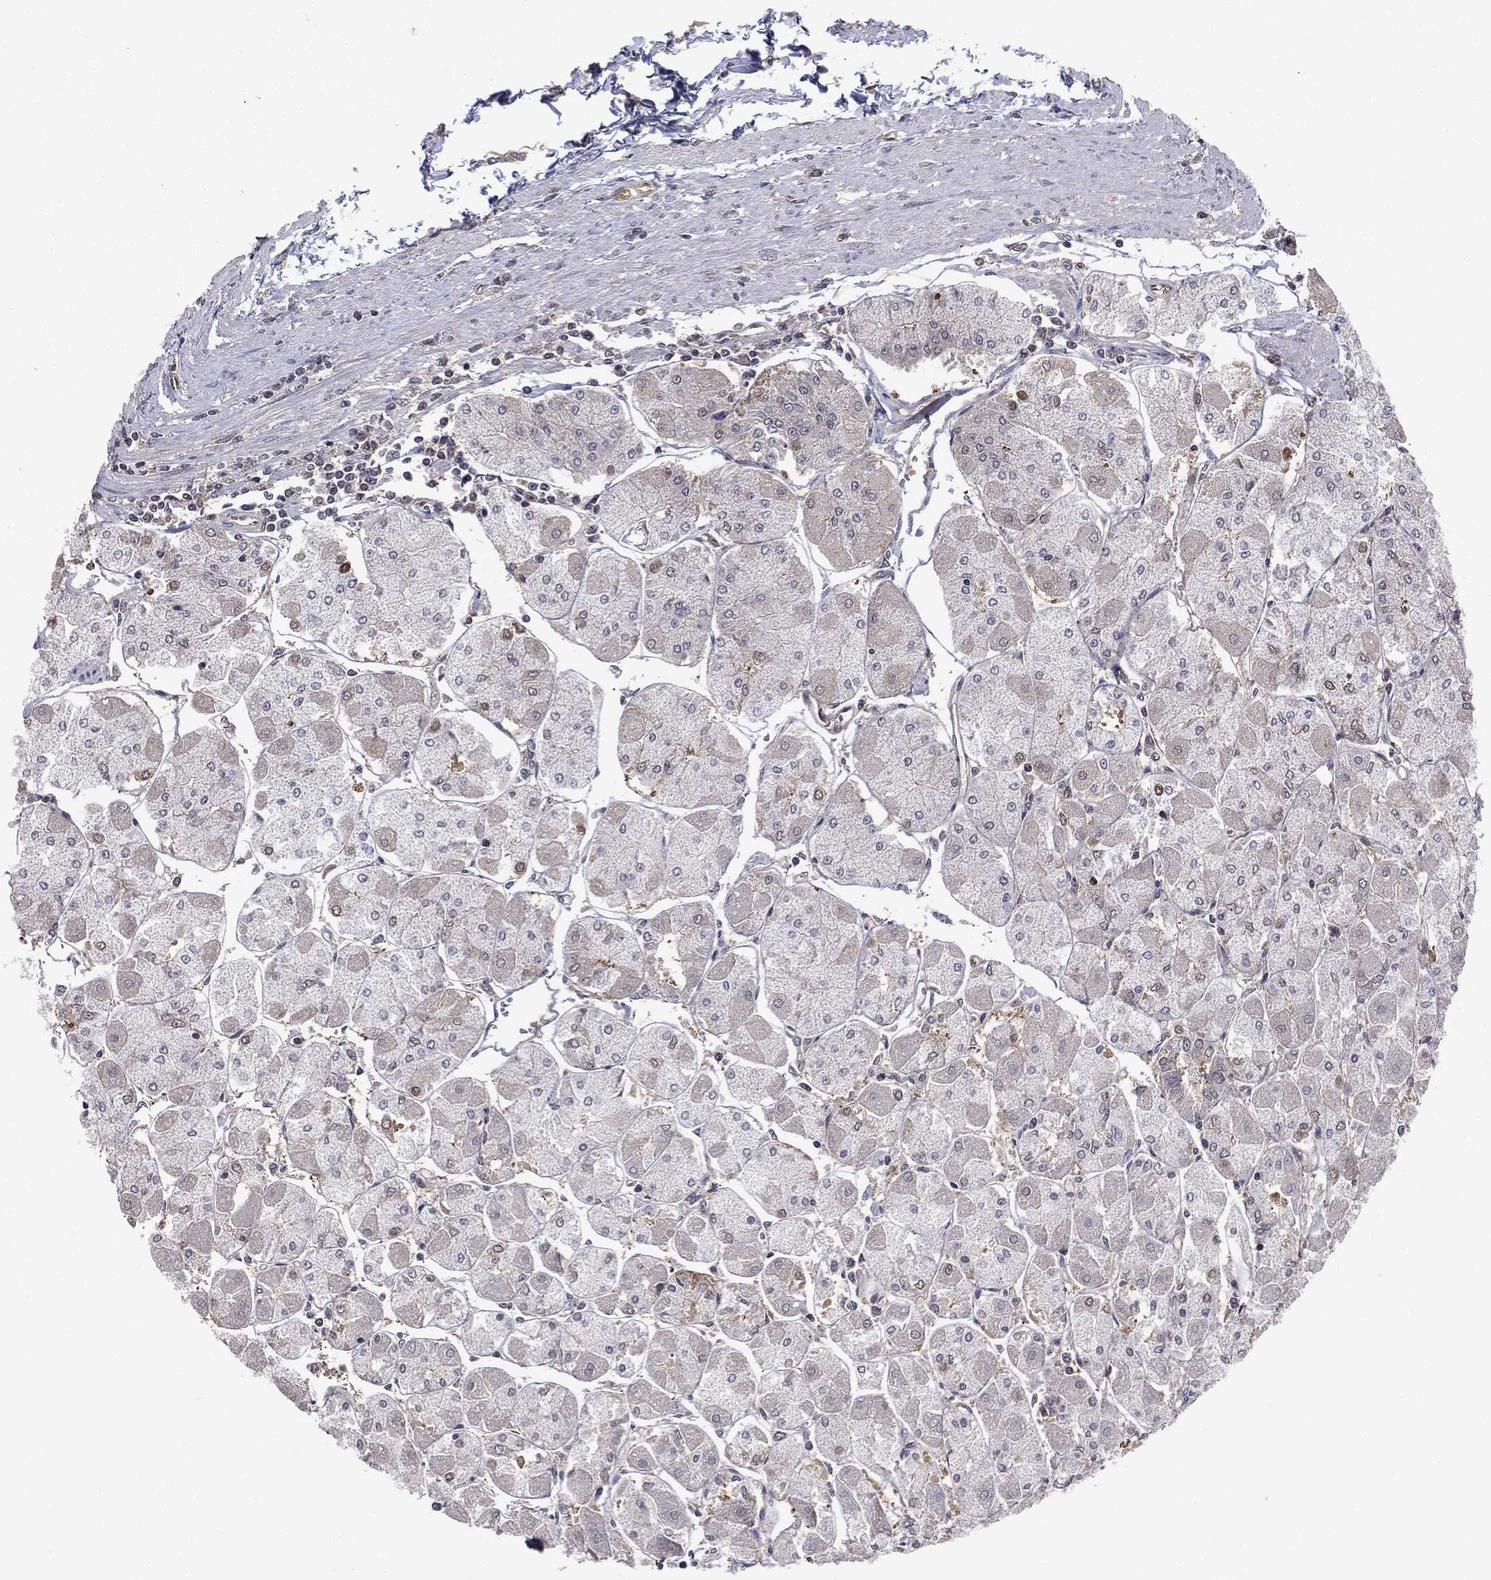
{"staining": {"intensity": "moderate", "quantity": "<25%", "location": "nuclear"}, "tissue": "stomach", "cell_type": "Glandular cells", "image_type": "normal", "snomed": [{"axis": "morphology", "description": "Normal tissue, NOS"}, {"axis": "topography", "description": "Stomach"}], "caption": "An immunohistochemistry image of benign tissue is shown. Protein staining in brown highlights moderate nuclear positivity in stomach within glandular cells. (Brightfield microscopy of DAB IHC at high magnification).", "gene": "PTPA", "patient": {"sex": "male", "age": 70}}